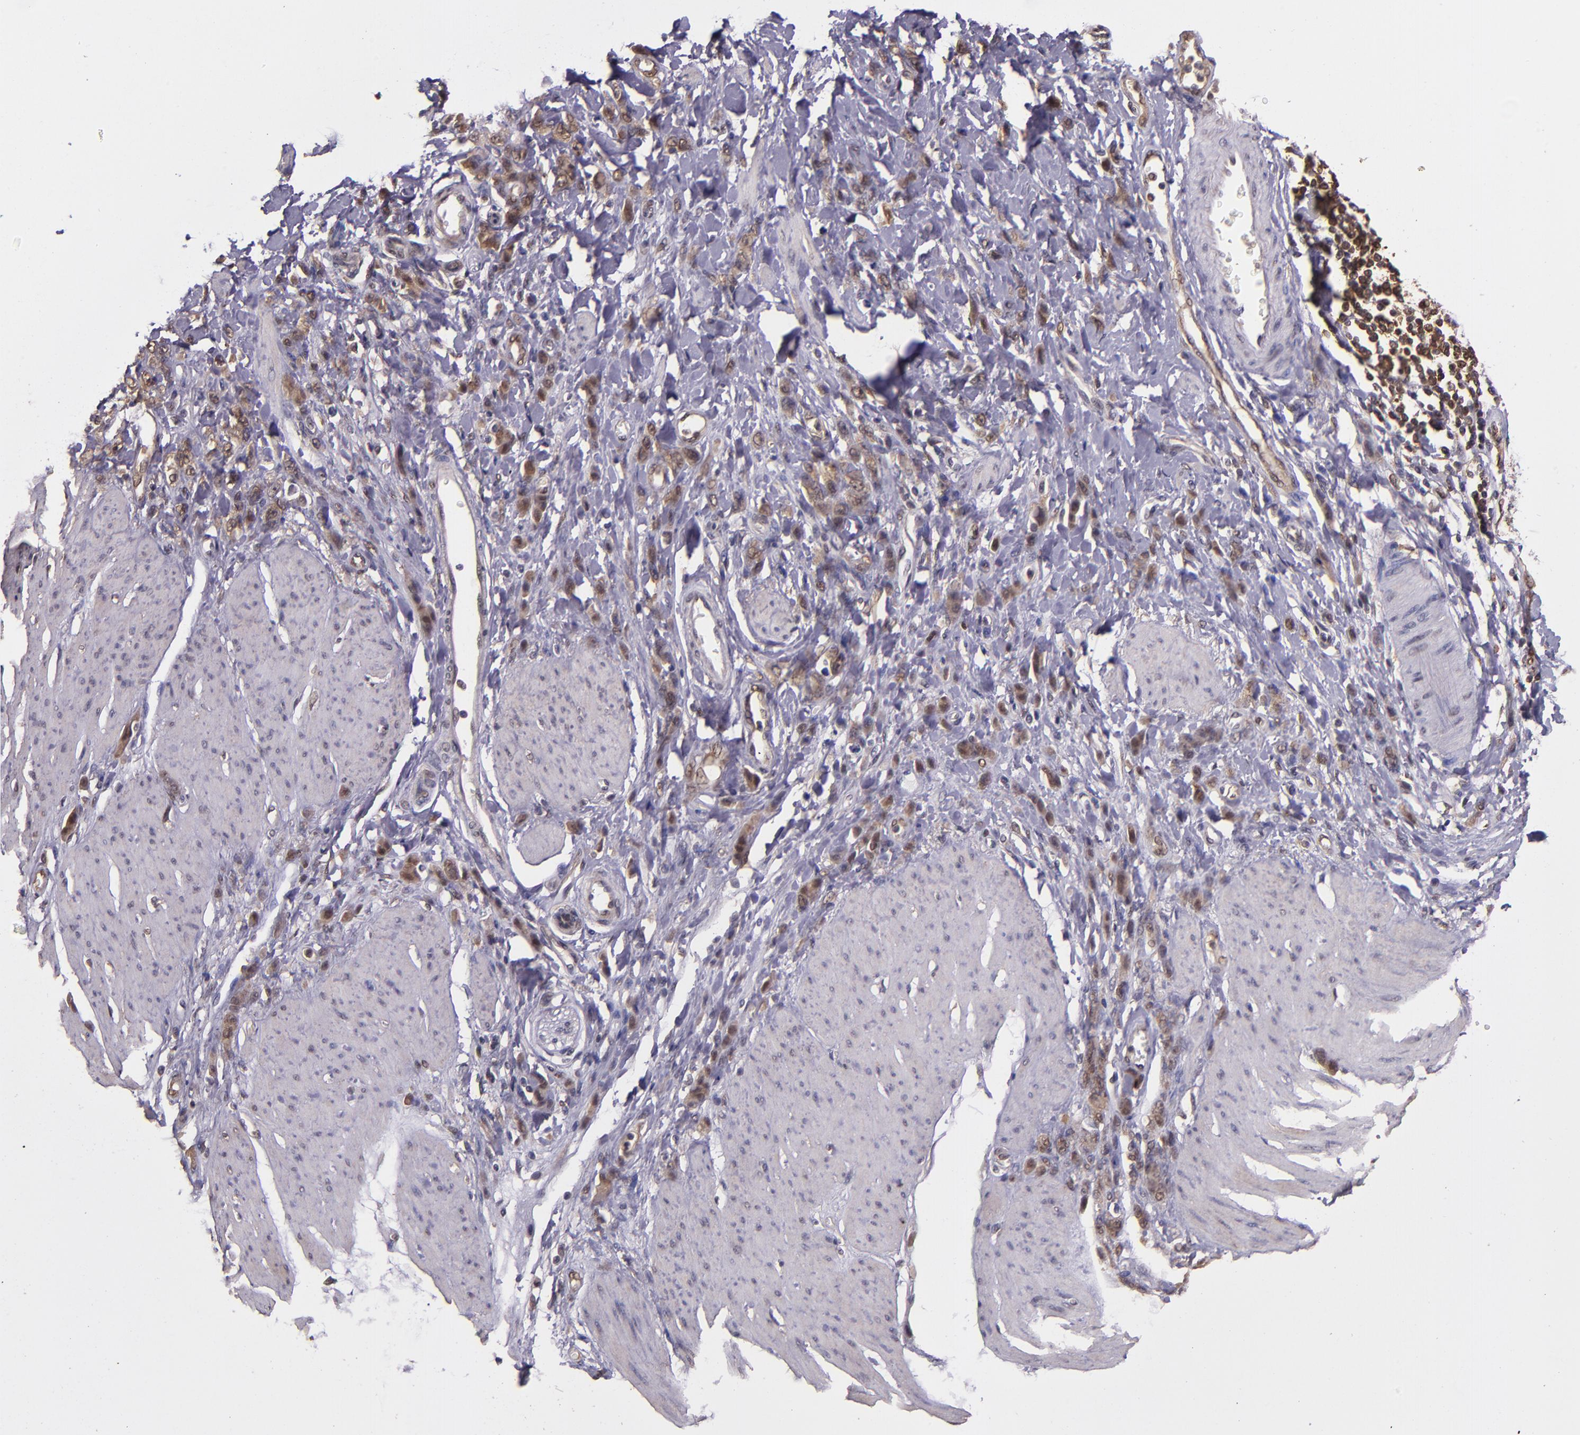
{"staining": {"intensity": "moderate", "quantity": "25%-75%", "location": "cytoplasmic/membranous,nuclear"}, "tissue": "stomach cancer", "cell_type": "Tumor cells", "image_type": "cancer", "snomed": [{"axis": "morphology", "description": "Normal tissue, NOS"}, {"axis": "morphology", "description": "Adenocarcinoma, NOS"}, {"axis": "topography", "description": "Stomach"}], "caption": "Immunohistochemistry (IHC) (DAB (3,3'-diaminobenzidine)) staining of stomach cancer (adenocarcinoma) demonstrates moderate cytoplasmic/membranous and nuclear protein staining in about 25%-75% of tumor cells.", "gene": "STAT6", "patient": {"sex": "male", "age": 82}}